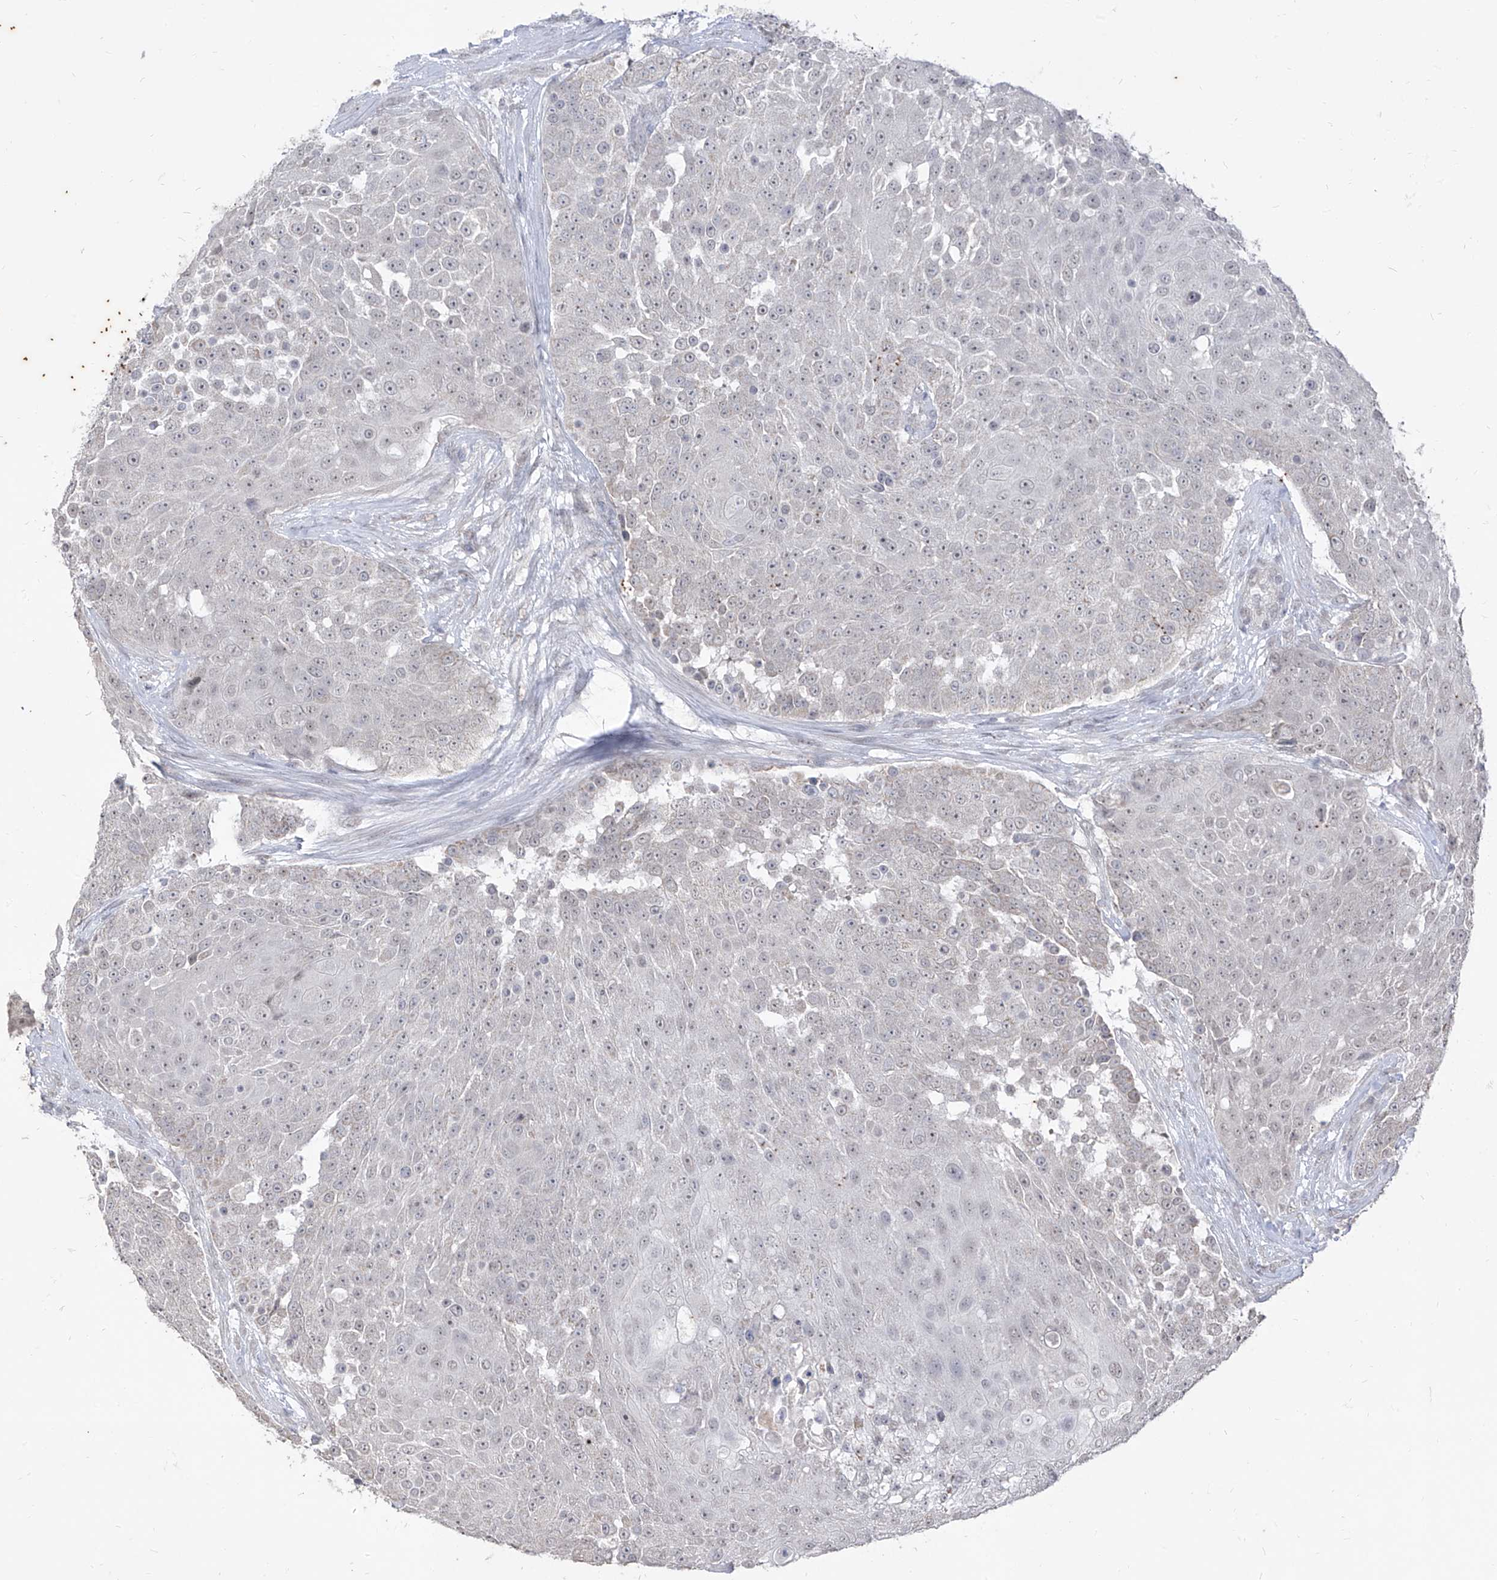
{"staining": {"intensity": "negative", "quantity": "none", "location": "none"}, "tissue": "urothelial cancer", "cell_type": "Tumor cells", "image_type": "cancer", "snomed": [{"axis": "morphology", "description": "Urothelial carcinoma, High grade"}, {"axis": "topography", "description": "Urinary bladder"}], "caption": "Immunohistochemistry histopathology image of urothelial cancer stained for a protein (brown), which displays no positivity in tumor cells.", "gene": "PHF20L1", "patient": {"sex": "female", "age": 63}}